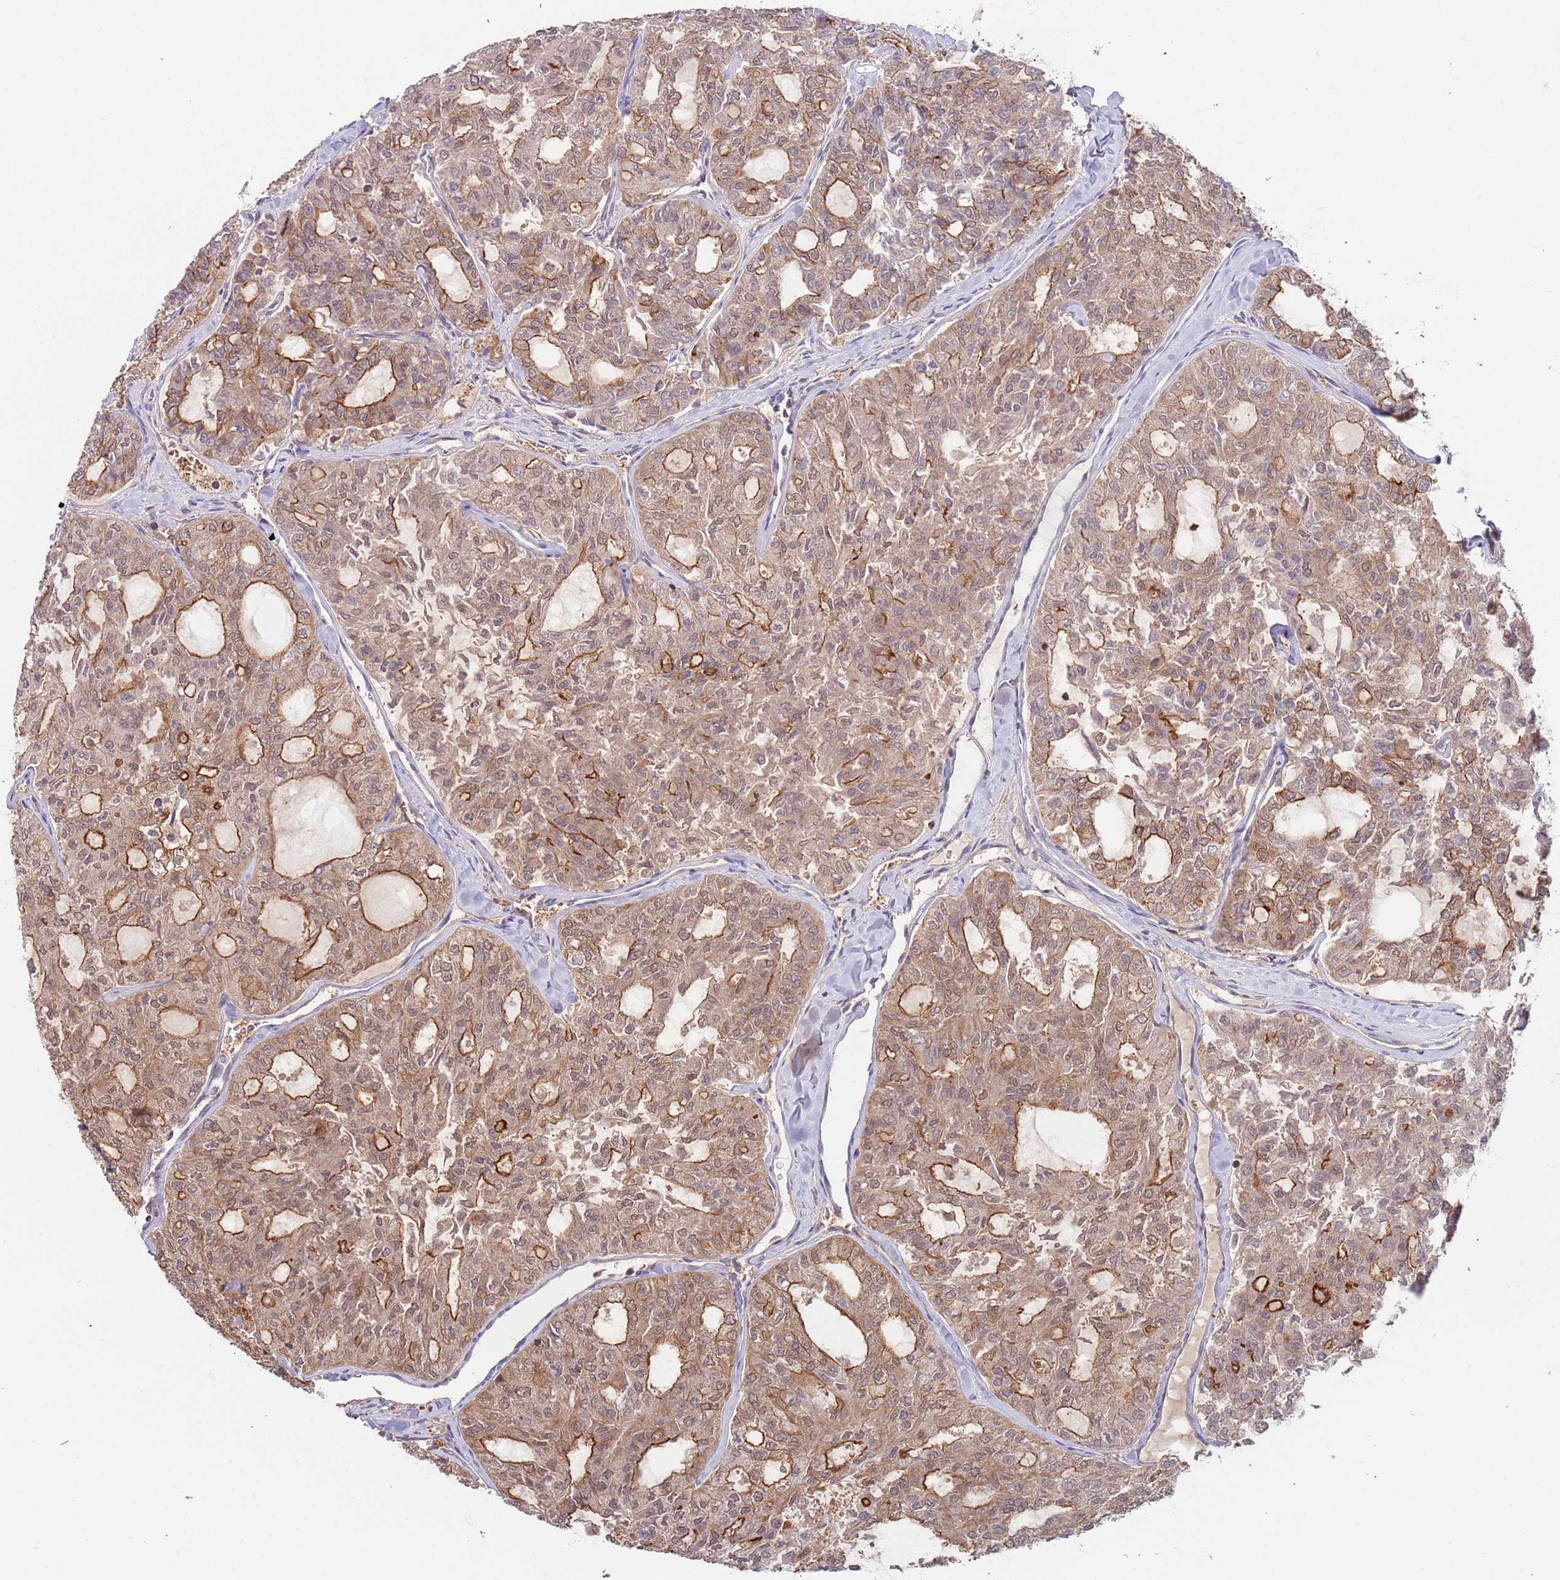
{"staining": {"intensity": "moderate", "quantity": ">75%", "location": "cytoplasmic/membranous"}, "tissue": "thyroid cancer", "cell_type": "Tumor cells", "image_type": "cancer", "snomed": [{"axis": "morphology", "description": "Follicular adenoma carcinoma, NOS"}, {"axis": "topography", "description": "Thyroid gland"}], "caption": "Thyroid cancer stained for a protein displays moderate cytoplasmic/membranous positivity in tumor cells.", "gene": "GSDMD", "patient": {"sex": "male", "age": 75}}